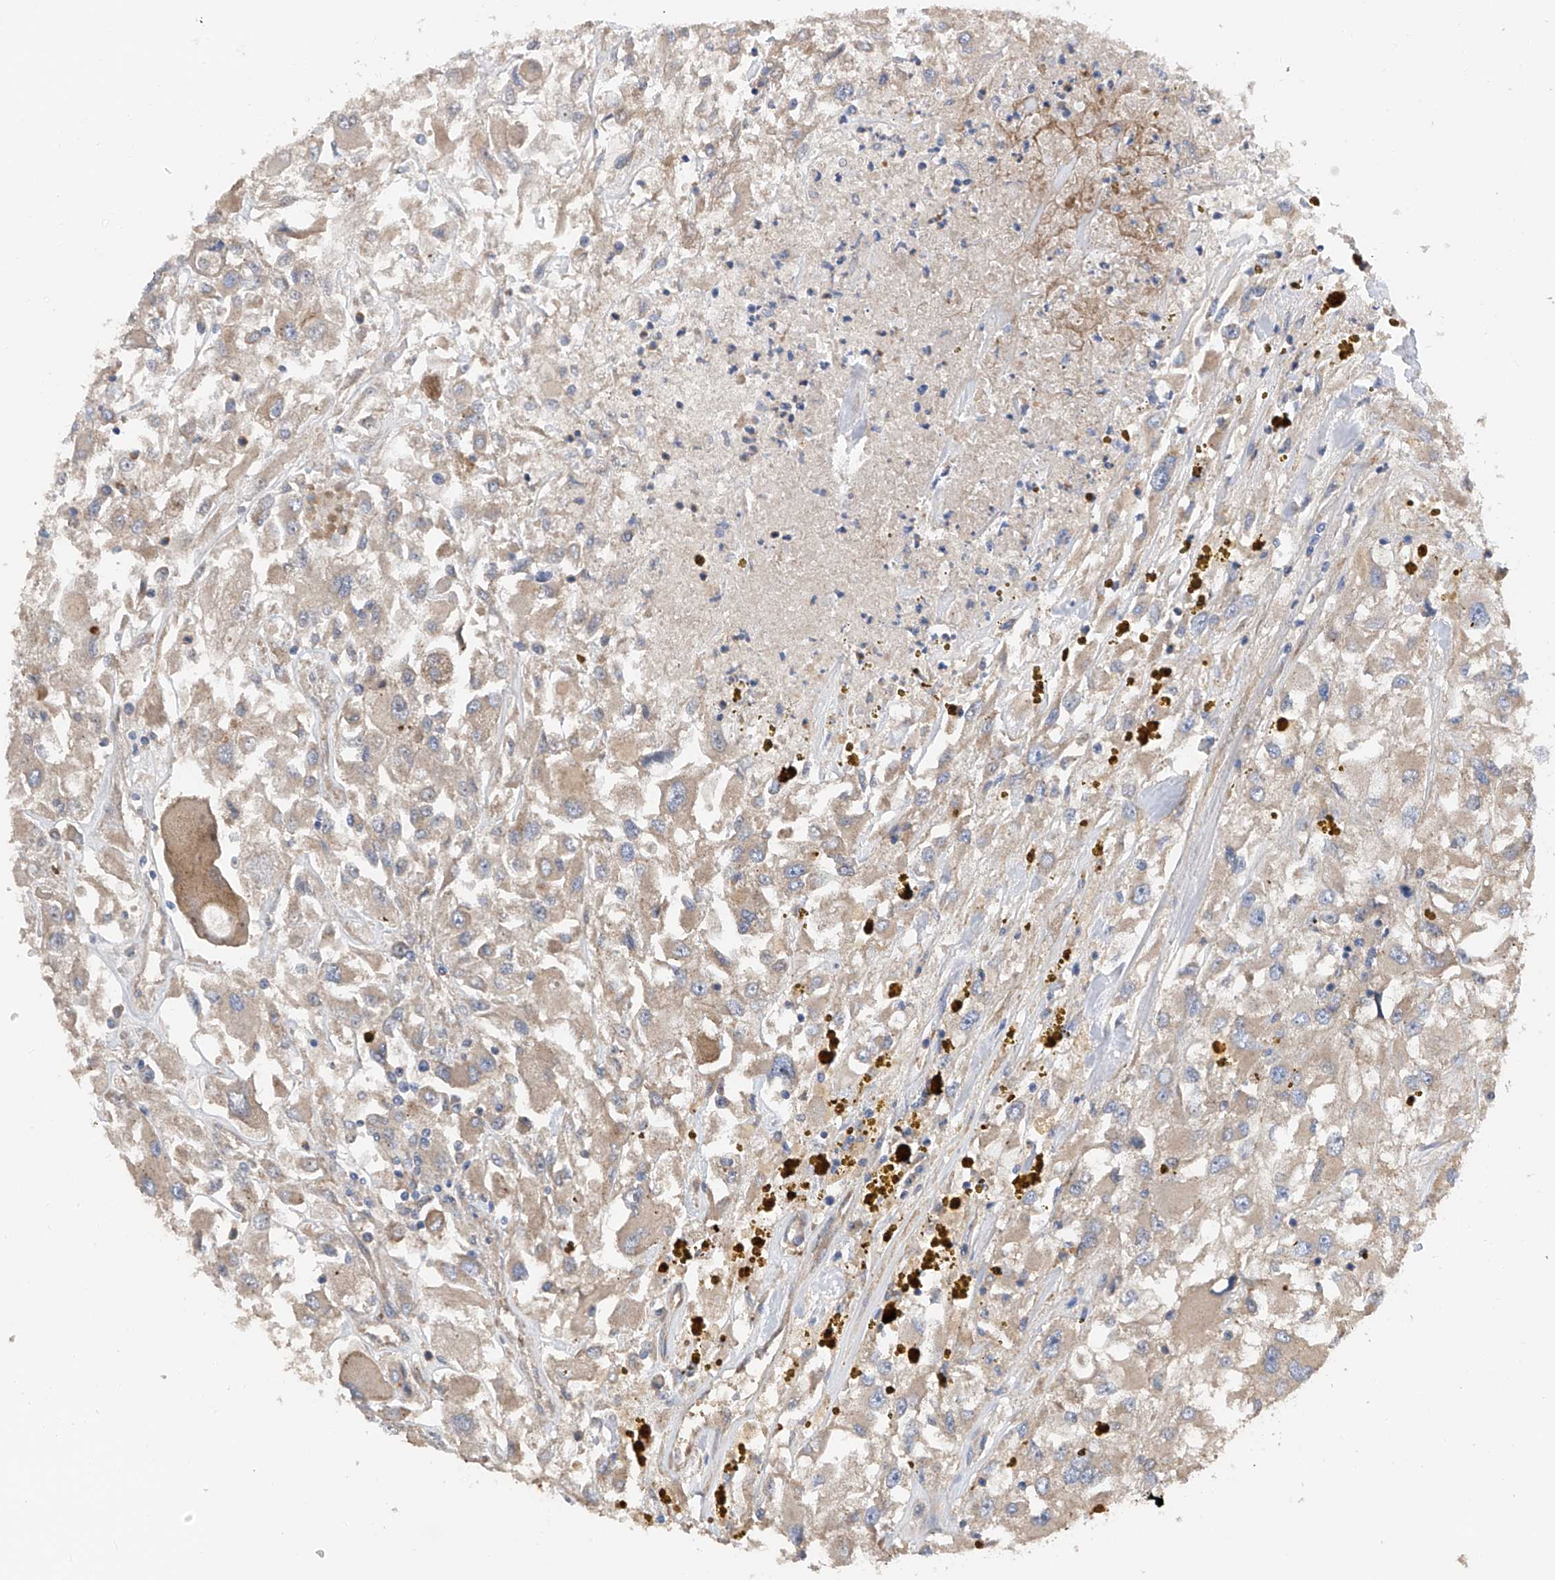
{"staining": {"intensity": "weak", "quantity": "25%-75%", "location": "cytoplasmic/membranous"}, "tissue": "renal cancer", "cell_type": "Tumor cells", "image_type": "cancer", "snomed": [{"axis": "morphology", "description": "Adenocarcinoma, NOS"}, {"axis": "topography", "description": "Kidney"}], "caption": "Immunohistochemistry image of neoplastic tissue: renal cancer stained using immunohistochemistry shows low levels of weak protein expression localized specifically in the cytoplasmic/membranous of tumor cells, appearing as a cytoplasmic/membranous brown color.", "gene": "PTK2", "patient": {"sex": "female", "age": 52}}